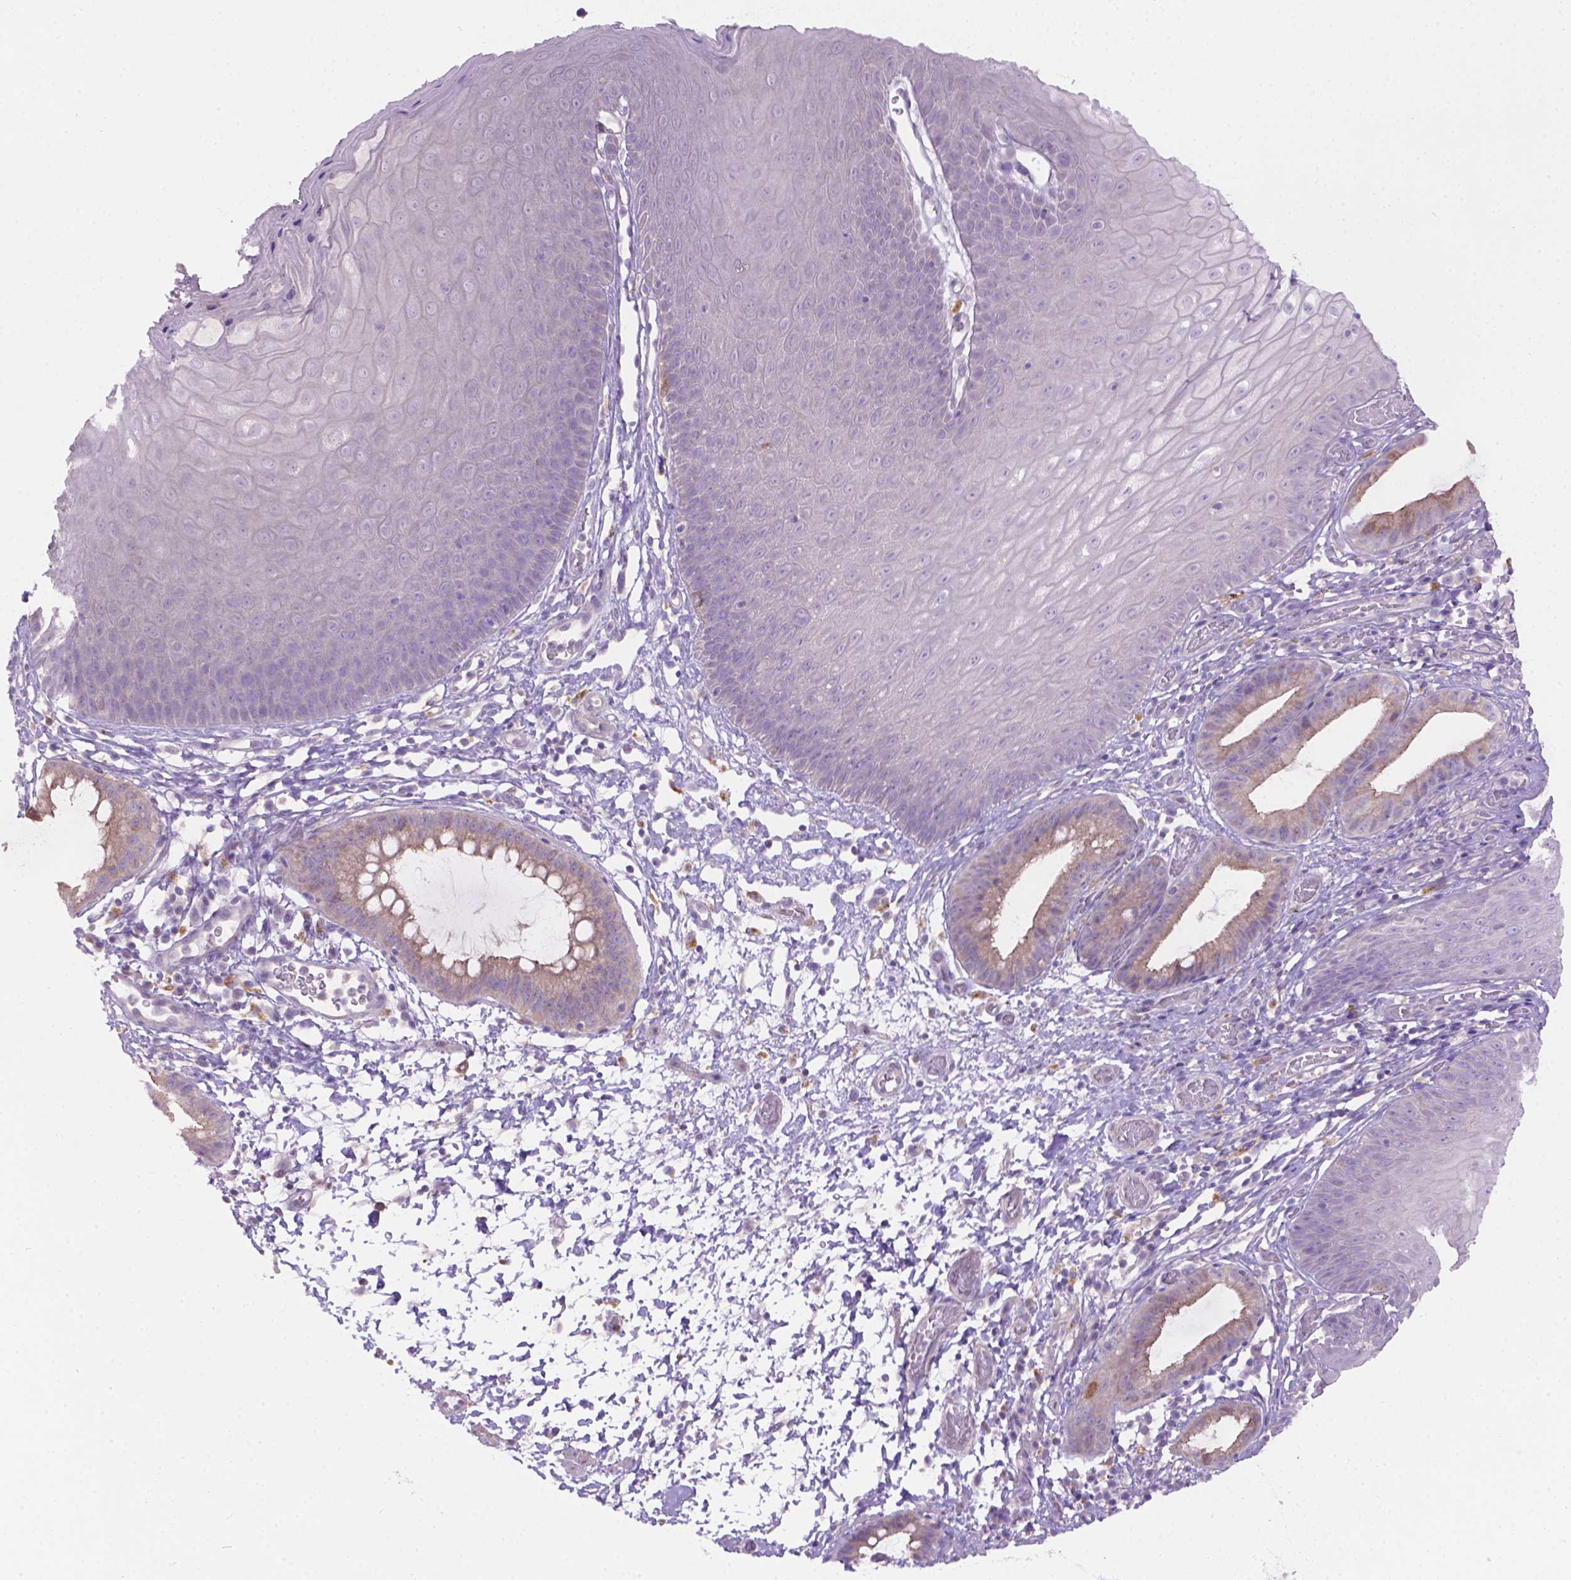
{"staining": {"intensity": "negative", "quantity": "none", "location": "none"}, "tissue": "skin", "cell_type": "Epidermal cells", "image_type": "normal", "snomed": [{"axis": "morphology", "description": "Normal tissue, NOS"}, {"axis": "topography", "description": "Anal"}], "caption": "A micrograph of human skin is negative for staining in epidermal cells. Nuclei are stained in blue.", "gene": "CDH7", "patient": {"sex": "male", "age": 53}}